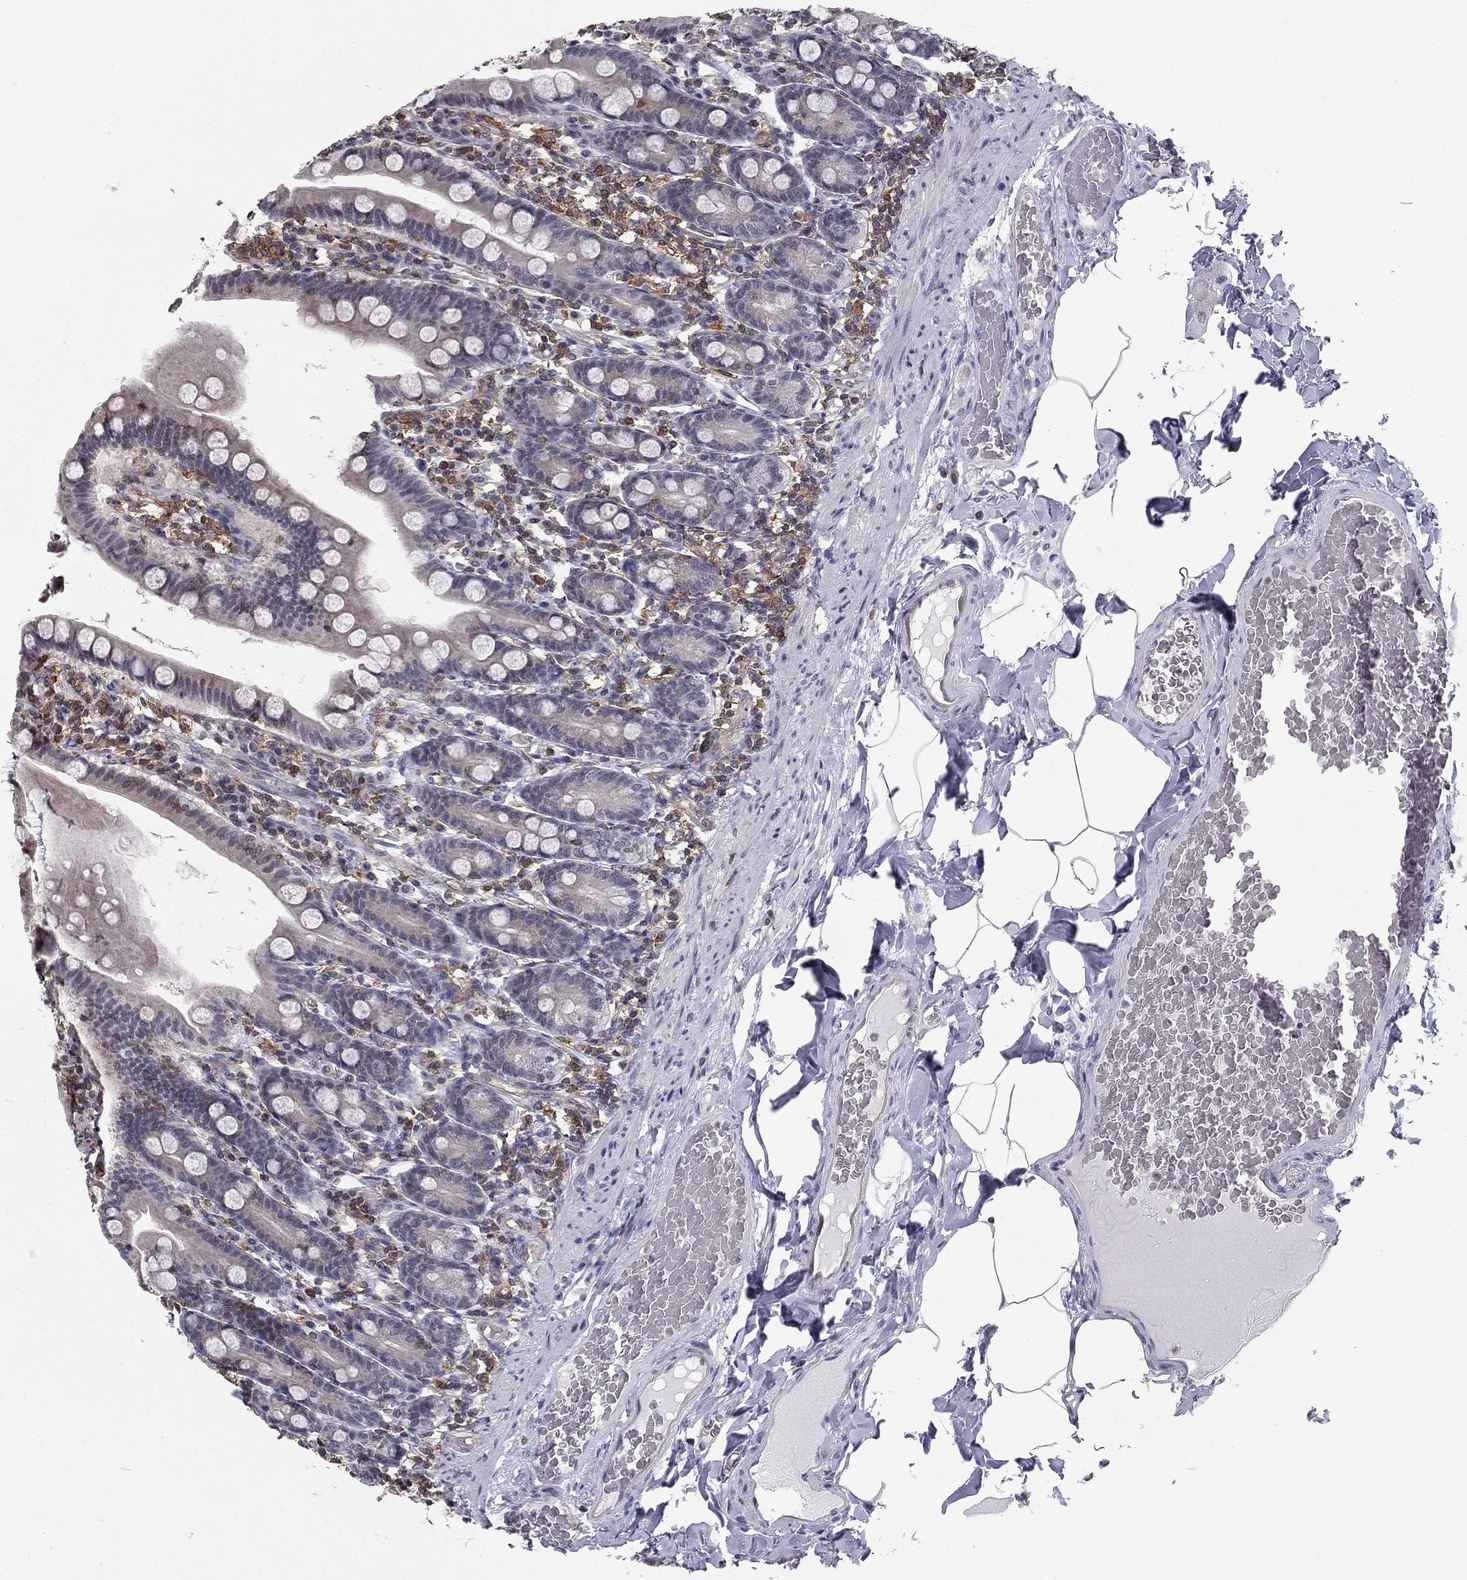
{"staining": {"intensity": "negative", "quantity": "none", "location": "none"}, "tissue": "small intestine", "cell_type": "Glandular cells", "image_type": "normal", "snomed": [{"axis": "morphology", "description": "Normal tissue, NOS"}, {"axis": "topography", "description": "Small intestine"}], "caption": "A micrograph of small intestine stained for a protein reveals no brown staining in glandular cells. (Brightfield microscopy of DAB immunohistochemistry (IHC) at high magnification).", "gene": "PLCB2", "patient": {"sex": "male", "age": 66}}